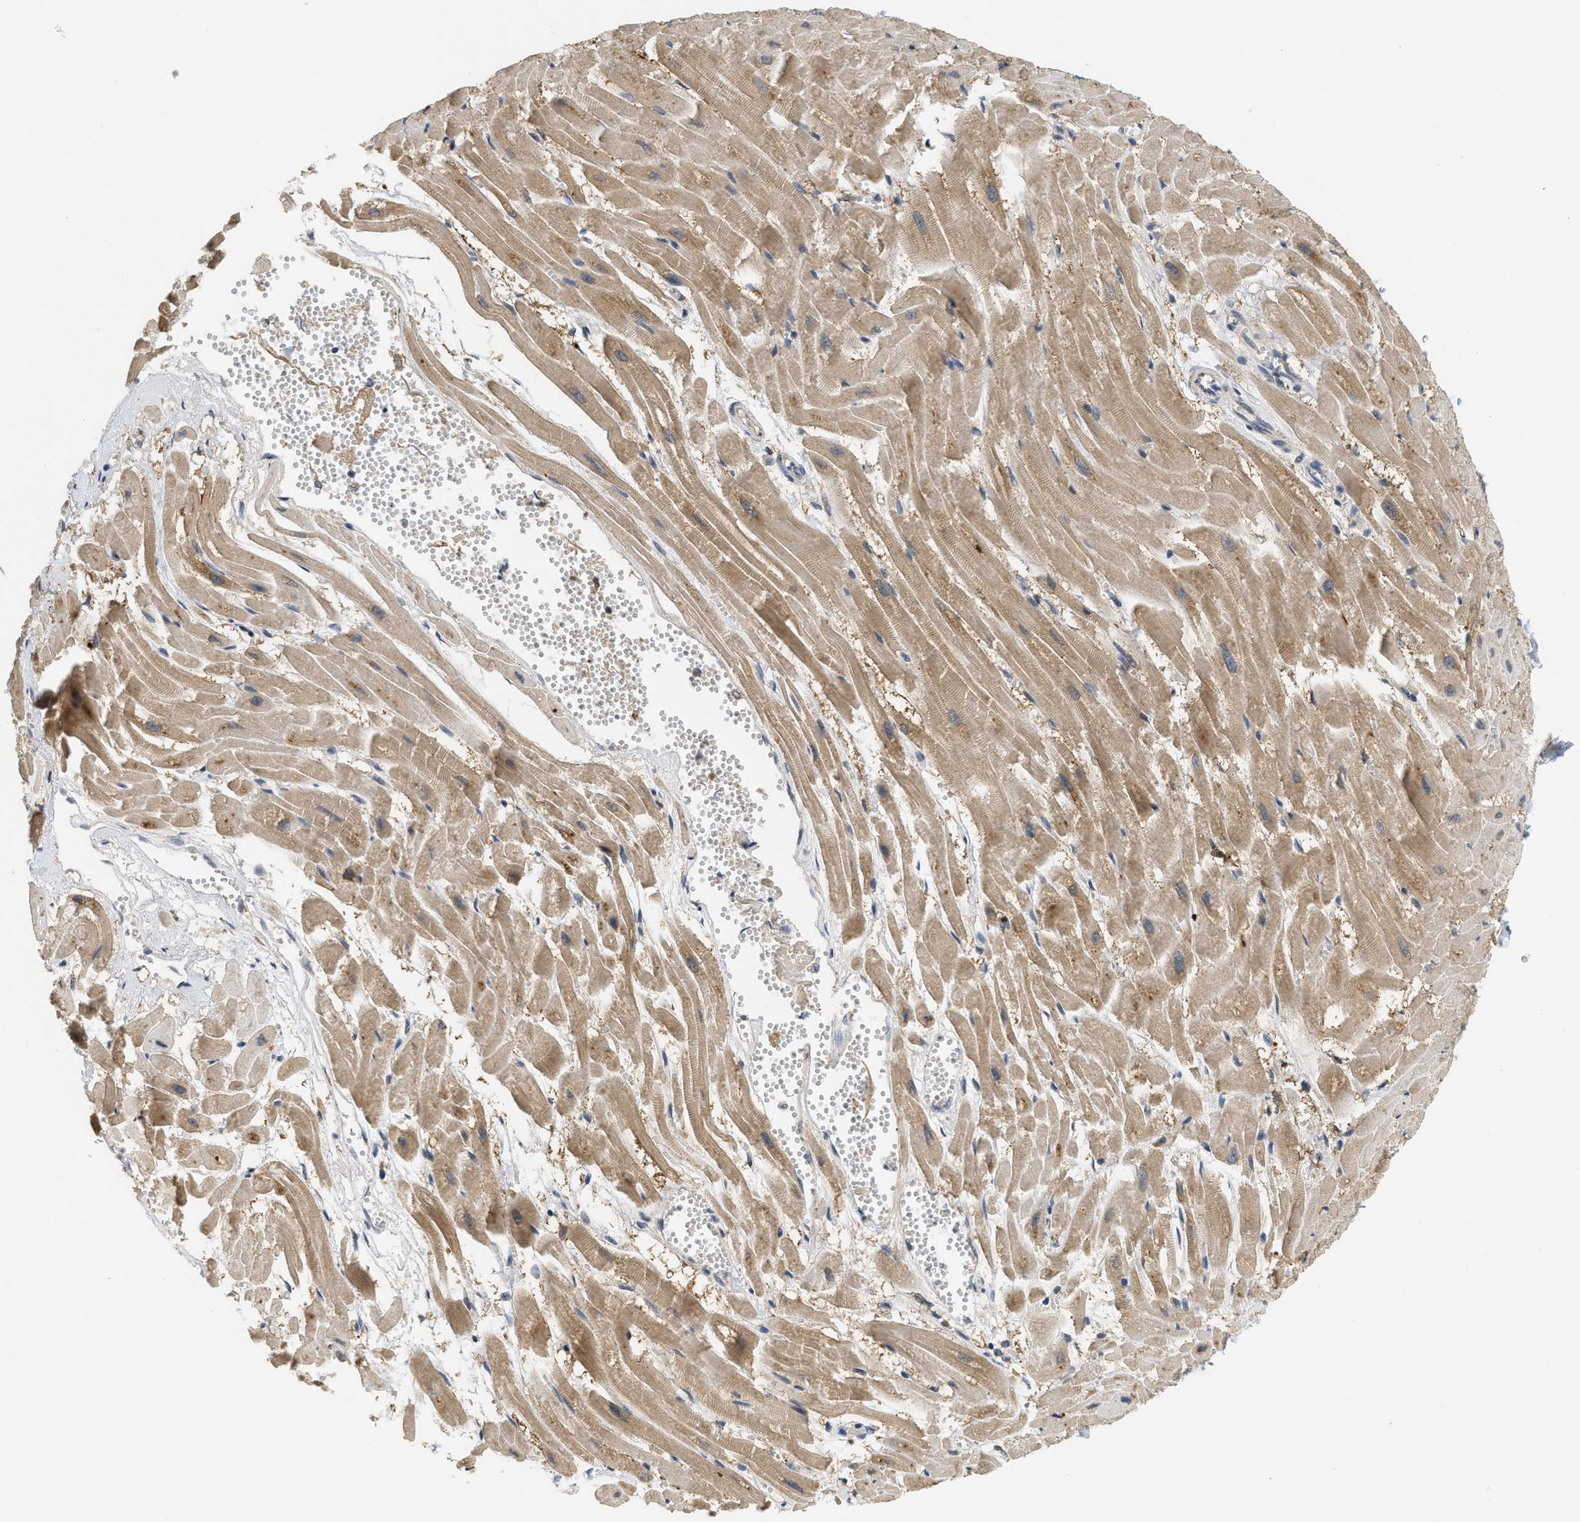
{"staining": {"intensity": "moderate", "quantity": ">75%", "location": "cytoplasmic/membranous"}, "tissue": "heart muscle", "cell_type": "Cardiomyocytes", "image_type": "normal", "snomed": [{"axis": "morphology", "description": "Normal tissue, NOS"}, {"axis": "topography", "description": "Heart"}], "caption": "High-magnification brightfield microscopy of normal heart muscle stained with DAB (brown) and counterstained with hematoxylin (blue). cardiomyocytes exhibit moderate cytoplasmic/membranous expression is identified in approximately>75% of cells. The staining is performed using DAB brown chromogen to label protein expression. The nuclei are counter-stained blue using hematoxylin.", "gene": "PRKD1", "patient": {"sex": "female", "age": 19}}